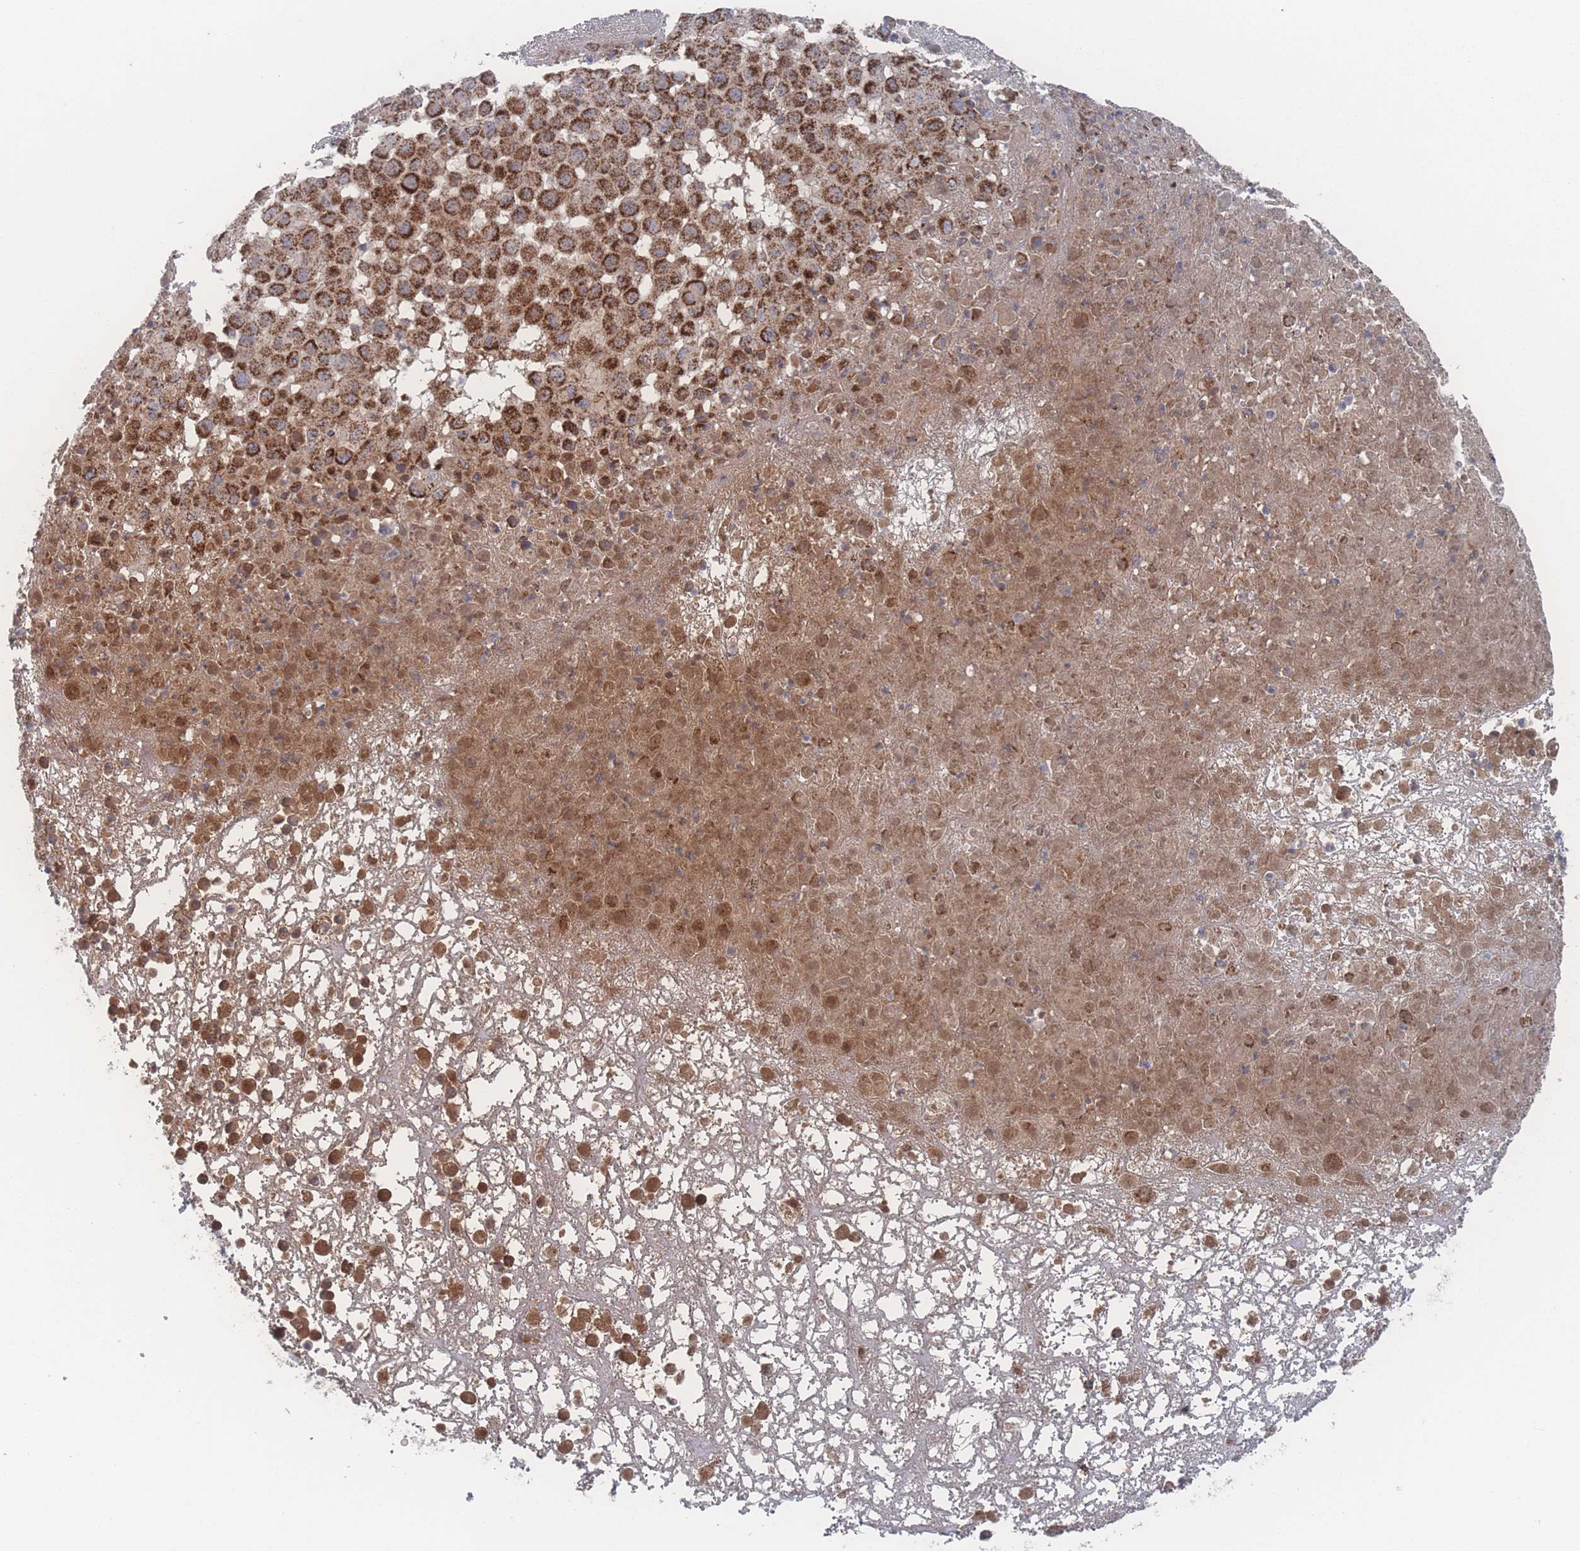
{"staining": {"intensity": "strong", "quantity": ">75%", "location": "cytoplasmic/membranous"}, "tissue": "melanoma", "cell_type": "Tumor cells", "image_type": "cancer", "snomed": [{"axis": "morphology", "description": "Malignant melanoma, NOS"}, {"axis": "topography", "description": "Skin"}], "caption": "Human melanoma stained with a brown dye demonstrates strong cytoplasmic/membranous positive staining in about >75% of tumor cells.", "gene": "PEX14", "patient": {"sex": "male", "age": 73}}